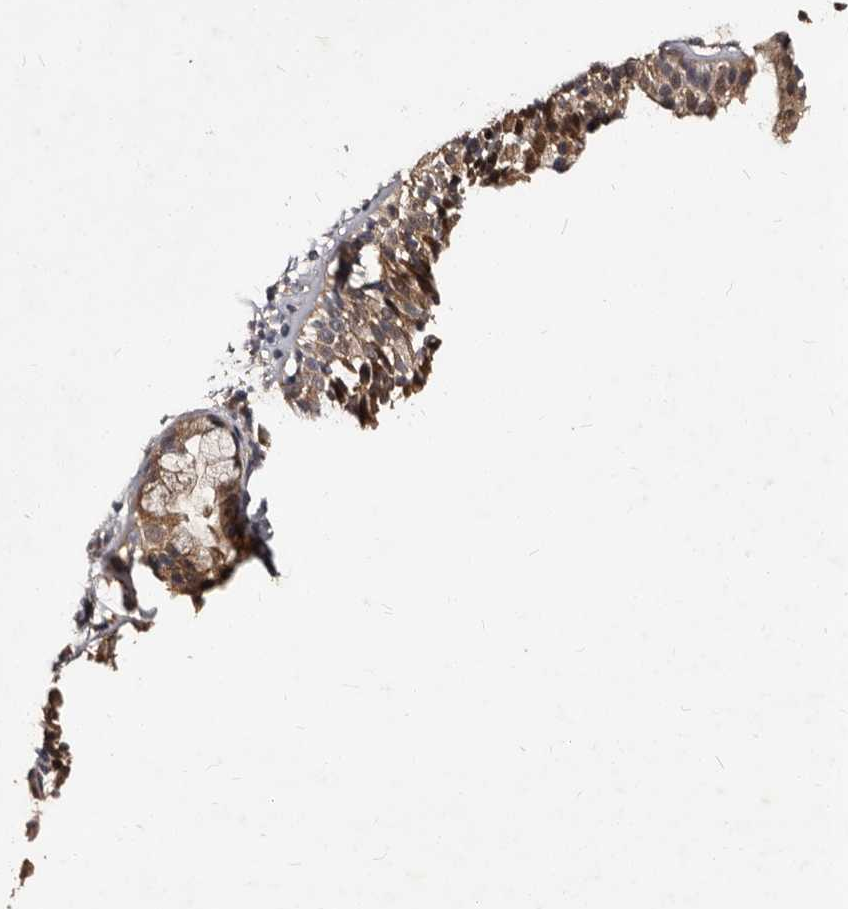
{"staining": {"intensity": "moderate", "quantity": ">75%", "location": "cytoplasmic/membranous"}, "tissue": "nasopharynx", "cell_type": "Respiratory epithelial cells", "image_type": "normal", "snomed": [{"axis": "morphology", "description": "Normal tissue, NOS"}, {"axis": "morphology", "description": "Inflammation, NOS"}, {"axis": "topography", "description": "Nasopharynx"}], "caption": "Immunohistochemistry (IHC) staining of normal nasopharynx, which exhibits medium levels of moderate cytoplasmic/membranous expression in approximately >75% of respiratory epithelial cells indicating moderate cytoplasmic/membranous protein staining. The staining was performed using DAB (brown) for protein detection and nuclei were counterstained in hematoxylin (blue).", "gene": "MKRN3", "patient": {"sex": "female", "age": 19}}